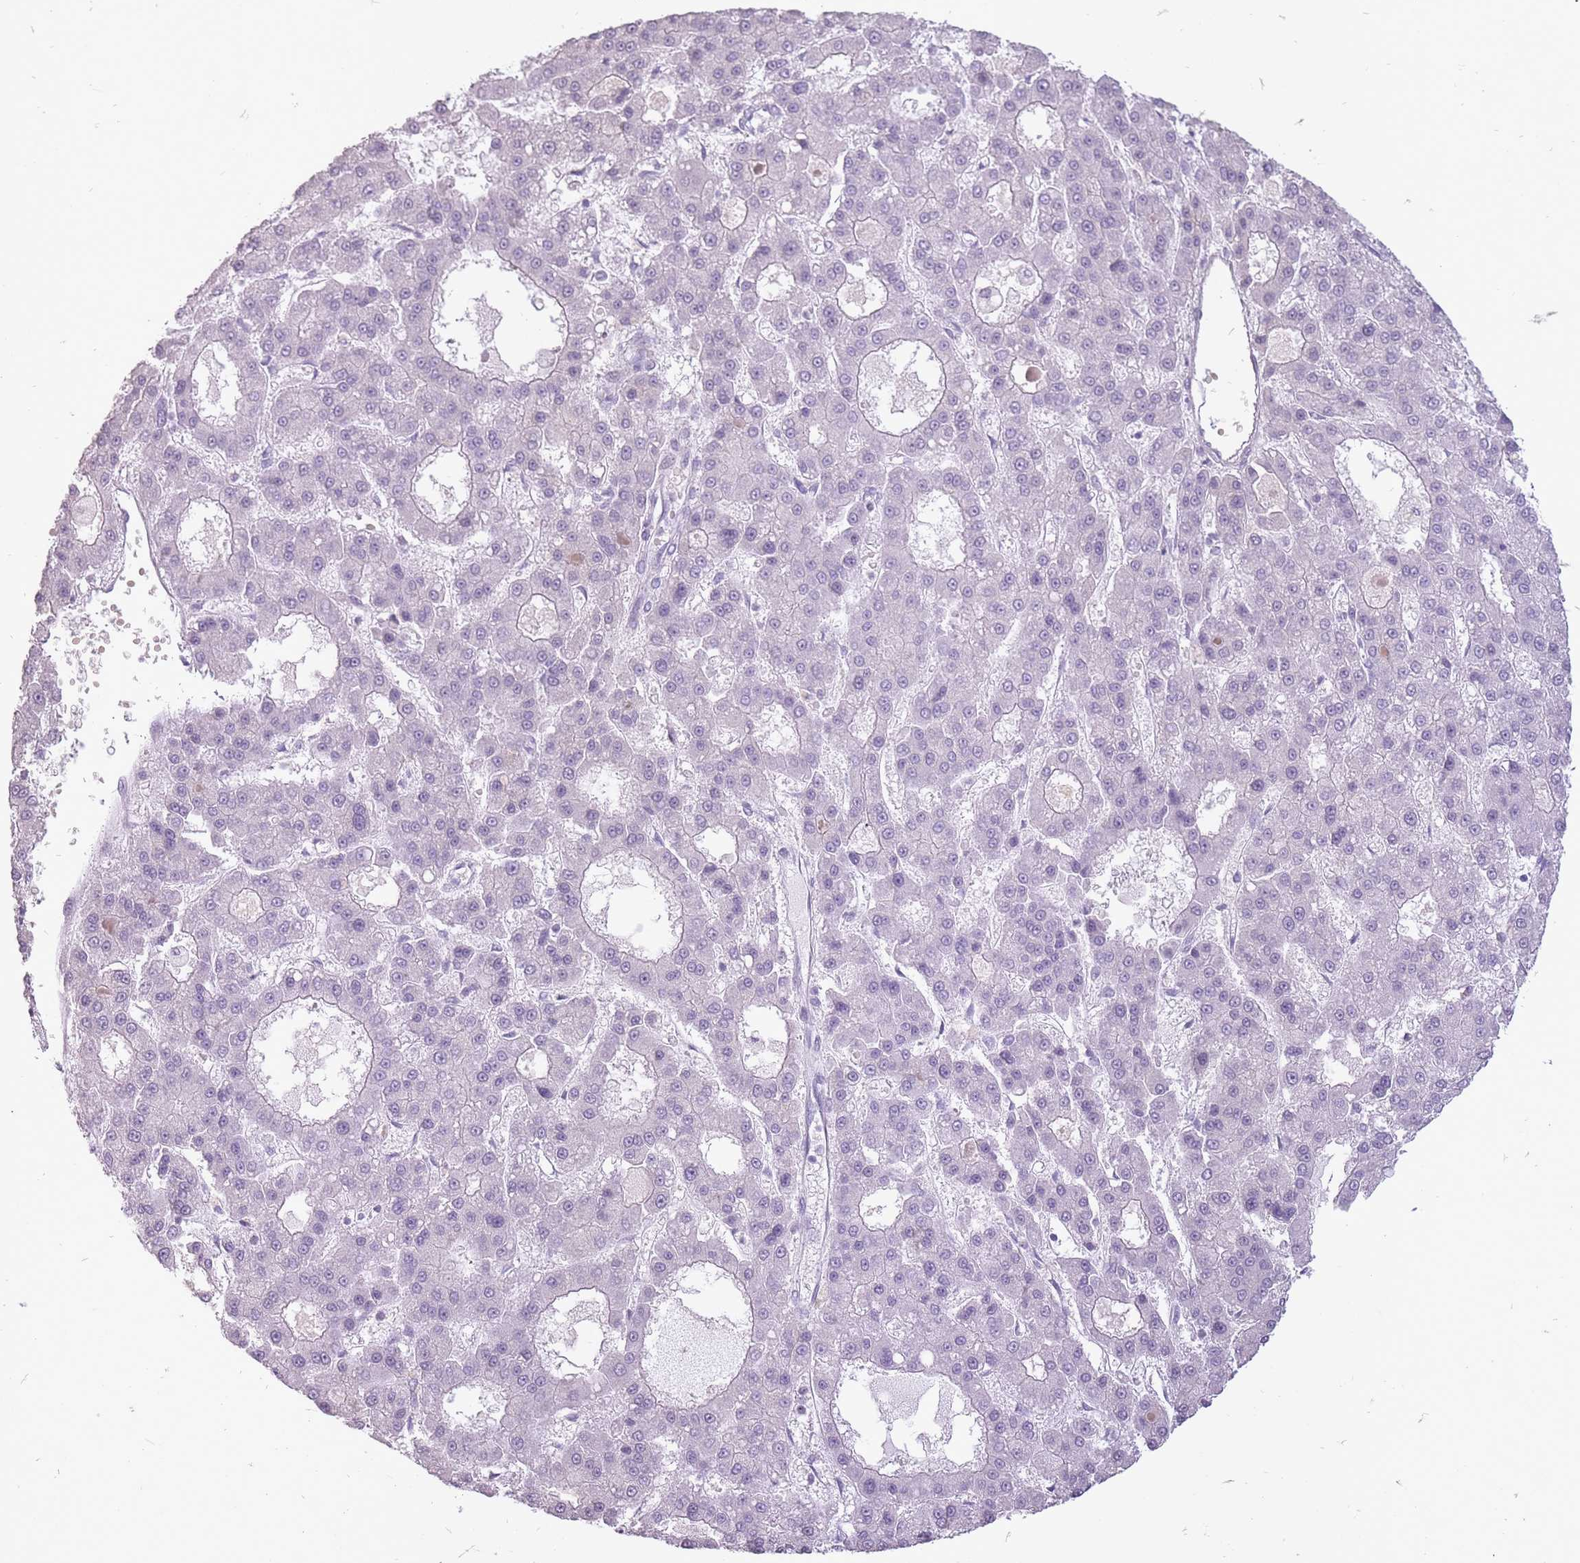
{"staining": {"intensity": "negative", "quantity": "none", "location": "none"}, "tissue": "liver cancer", "cell_type": "Tumor cells", "image_type": "cancer", "snomed": [{"axis": "morphology", "description": "Carcinoma, Hepatocellular, NOS"}, {"axis": "topography", "description": "Liver"}], "caption": "Immunohistochemical staining of human liver cancer exhibits no significant expression in tumor cells.", "gene": "RFX4", "patient": {"sex": "male", "age": 70}}